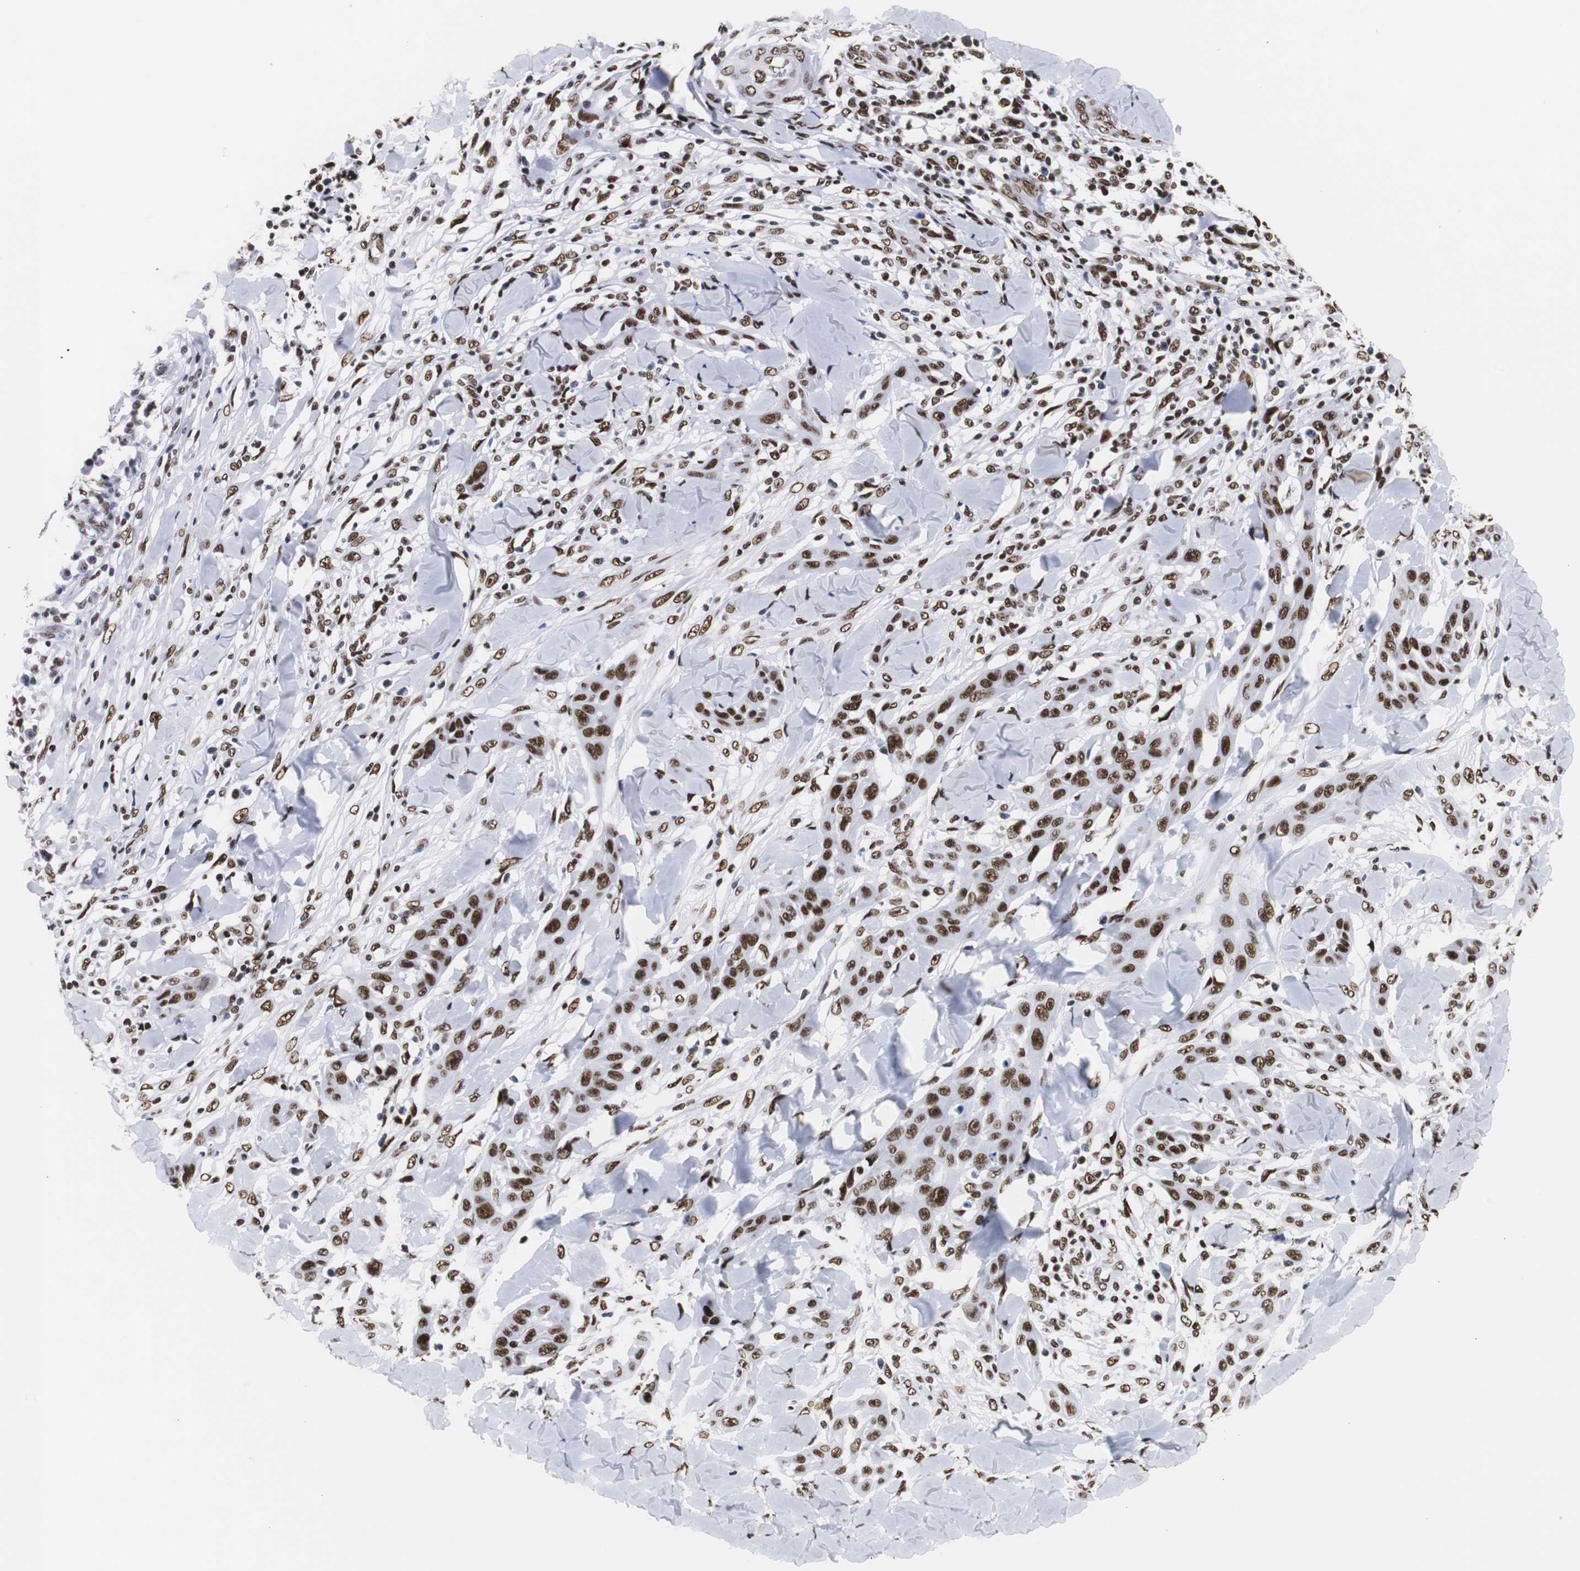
{"staining": {"intensity": "strong", "quantity": ">75%", "location": "nuclear"}, "tissue": "skin cancer", "cell_type": "Tumor cells", "image_type": "cancer", "snomed": [{"axis": "morphology", "description": "Squamous cell carcinoma, NOS"}, {"axis": "topography", "description": "Skin"}], "caption": "Skin cancer (squamous cell carcinoma) tissue demonstrates strong nuclear expression in approximately >75% of tumor cells, visualized by immunohistochemistry. Using DAB (brown) and hematoxylin (blue) stains, captured at high magnification using brightfield microscopy.", "gene": "HNRNPH2", "patient": {"sex": "male", "age": 24}}